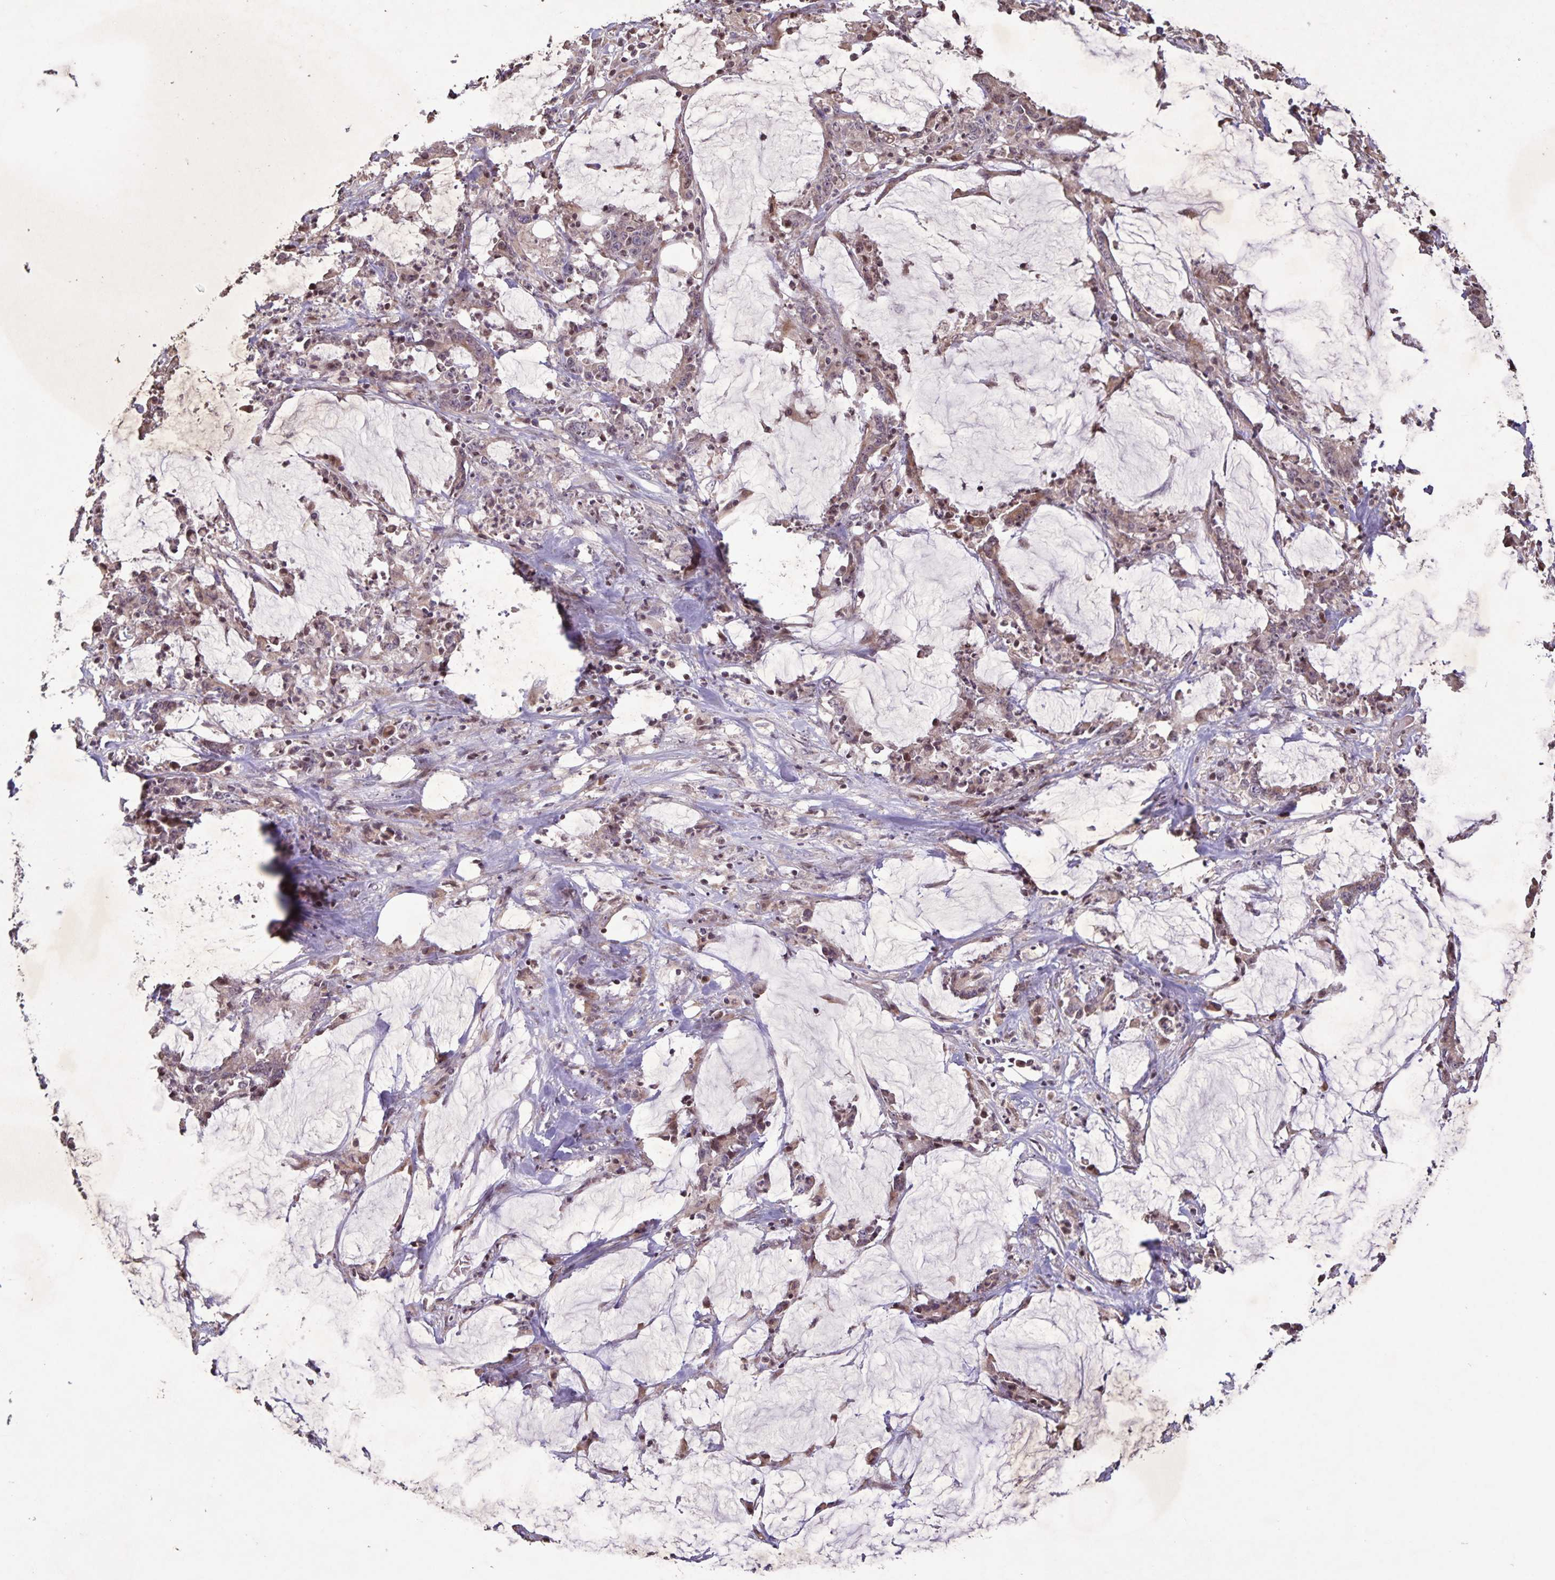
{"staining": {"intensity": "weak", "quantity": ">75%", "location": "cytoplasmic/membranous,nuclear"}, "tissue": "stomach cancer", "cell_type": "Tumor cells", "image_type": "cancer", "snomed": [{"axis": "morphology", "description": "Adenocarcinoma, NOS"}, {"axis": "topography", "description": "Stomach, upper"}], "caption": "Stomach cancer (adenocarcinoma) stained with a brown dye demonstrates weak cytoplasmic/membranous and nuclear positive positivity in about >75% of tumor cells.", "gene": "GDF2", "patient": {"sex": "male", "age": 68}}